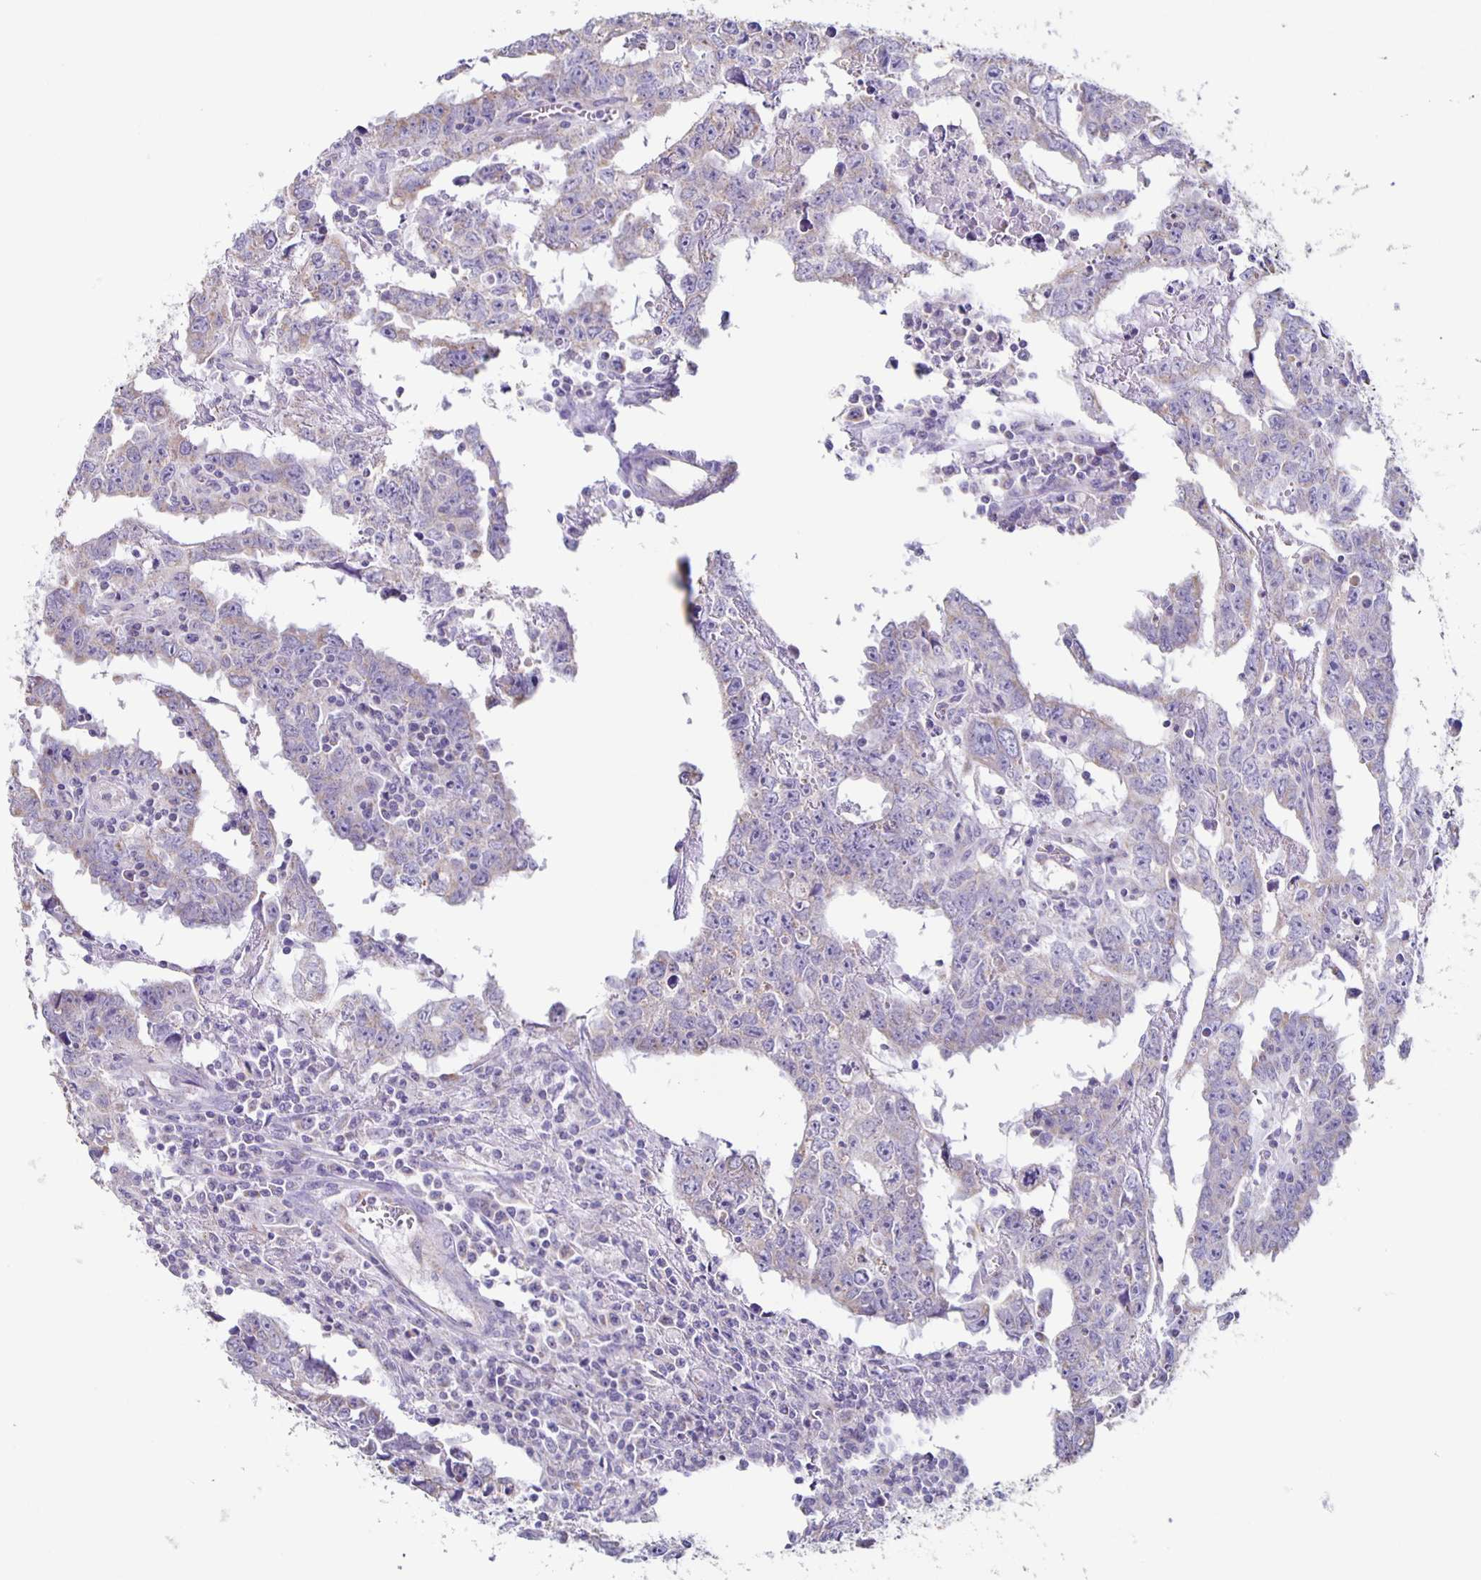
{"staining": {"intensity": "weak", "quantity": "25%-75%", "location": "cytoplasmic/membranous"}, "tissue": "testis cancer", "cell_type": "Tumor cells", "image_type": "cancer", "snomed": [{"axis": "morphology", "description": "Carcinoma, Embryonal, NOS"}, {"axis": "topography", "description": "Testis"}], "caption": "Immunohistochemistry (IHC) of human testis cancer (embryonal carcinoma) demonstrates low levels of weak cytoplasmic/membranous expression in approximately 25%-75% of tumor cells. (Brightfield microscopy of DAB IHC at high magnification).", "gene": "TPPP", "patient": {"sex": "male", "age": 22}}